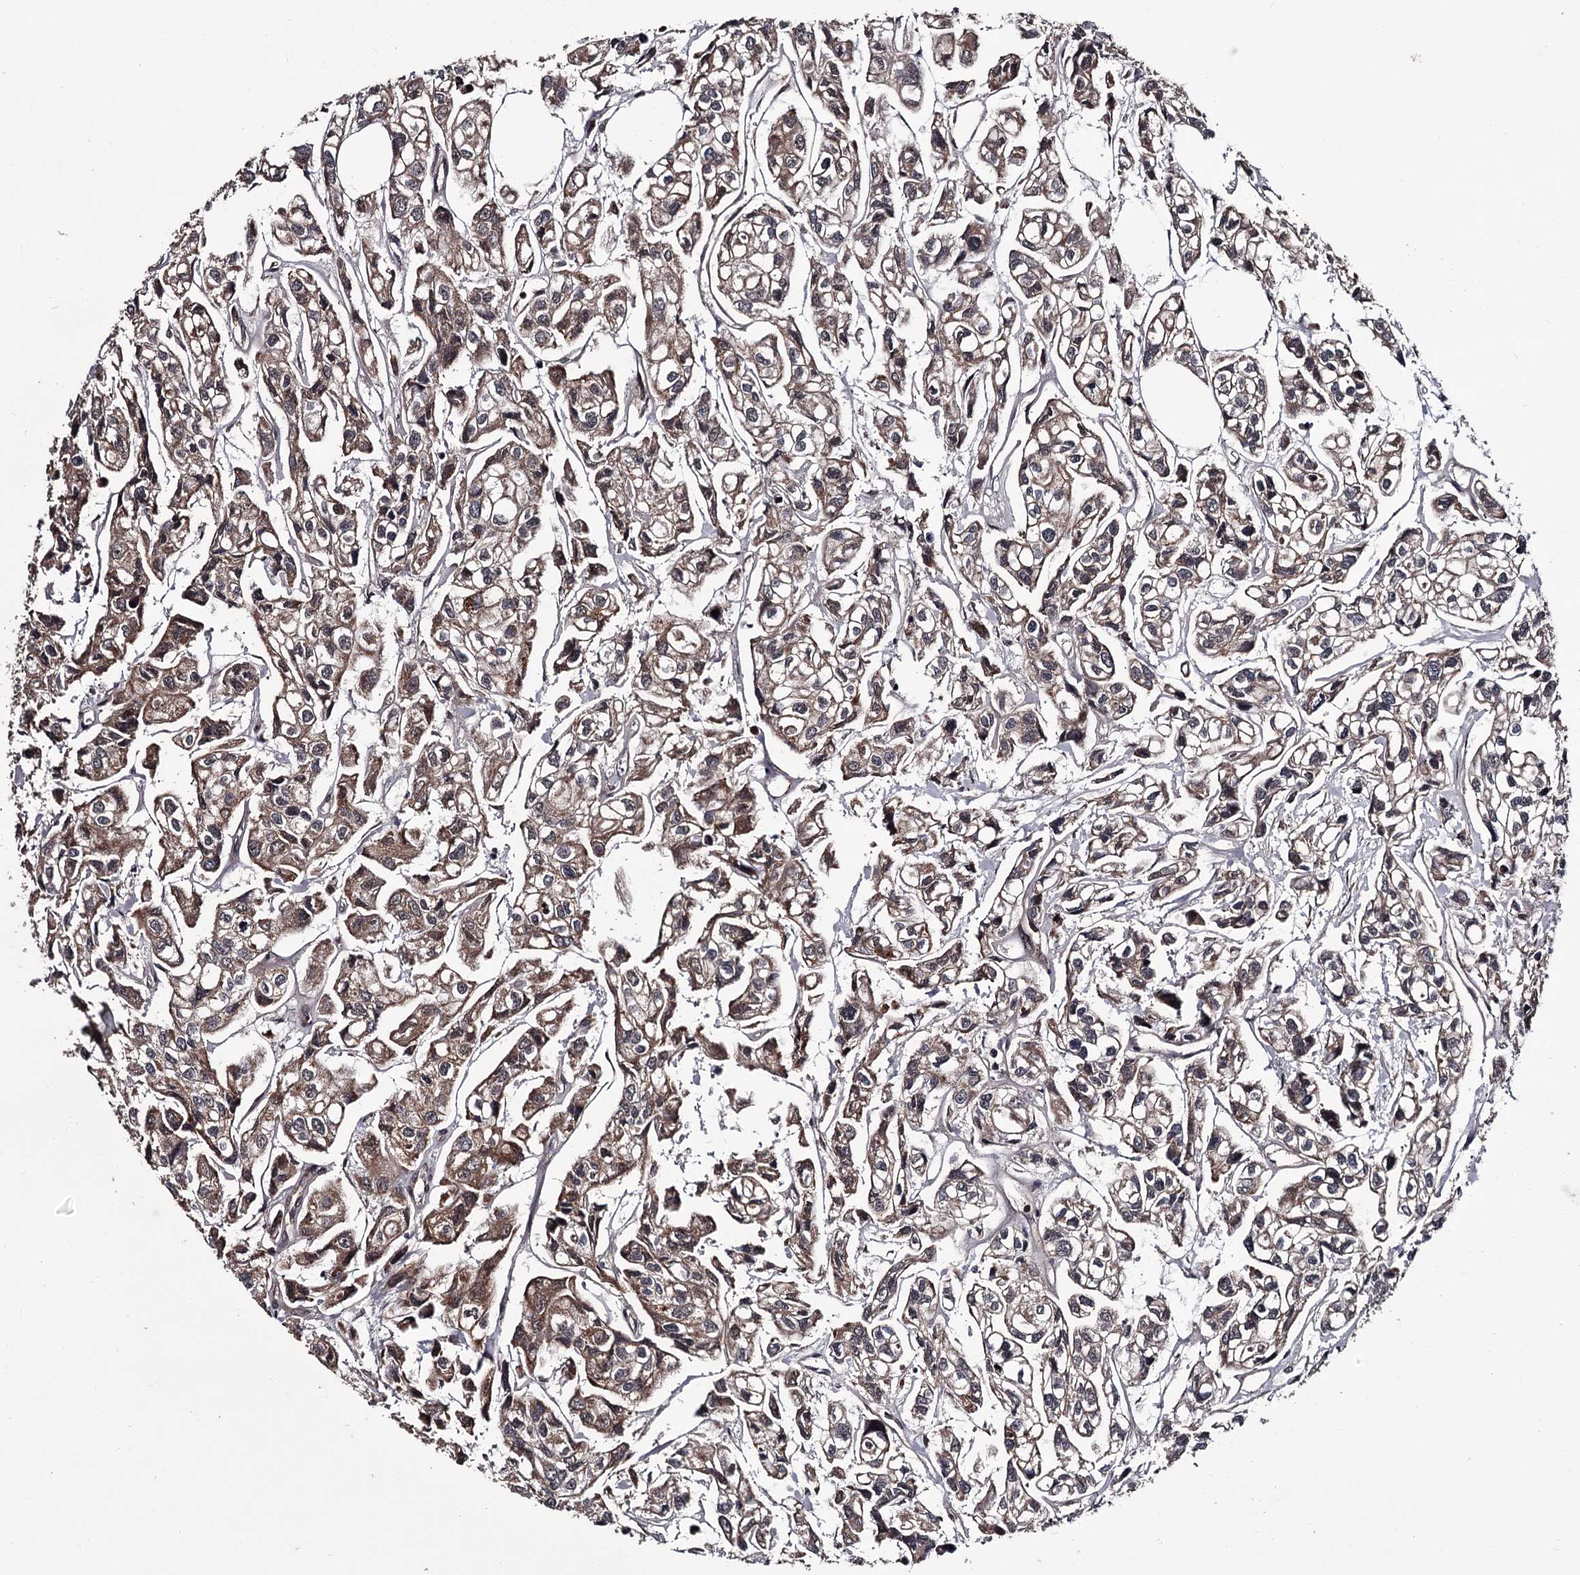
{"staining": {"intensity": "moderate", "quantity": ">75%", "location": "cytoplasmic/membranous"}, "tissue": "urothelial cancer", "cell_type": "Tumor cells", "image_type": "cancer", "snomed": [{"axis": "morphology", "description": "Urothelial carcinoma, High grade"}, {"axis": "topography", "description": "Urinary bladder"}], "caption": "A micrograph of urothelial carcinoma (high-grade) stained for a protein demonstrates moderate cytoplasmic/membranous brown staining in tumor cells.", "gene": "CDC42EP2", "patient": {"sex": "male", "age": 67}}